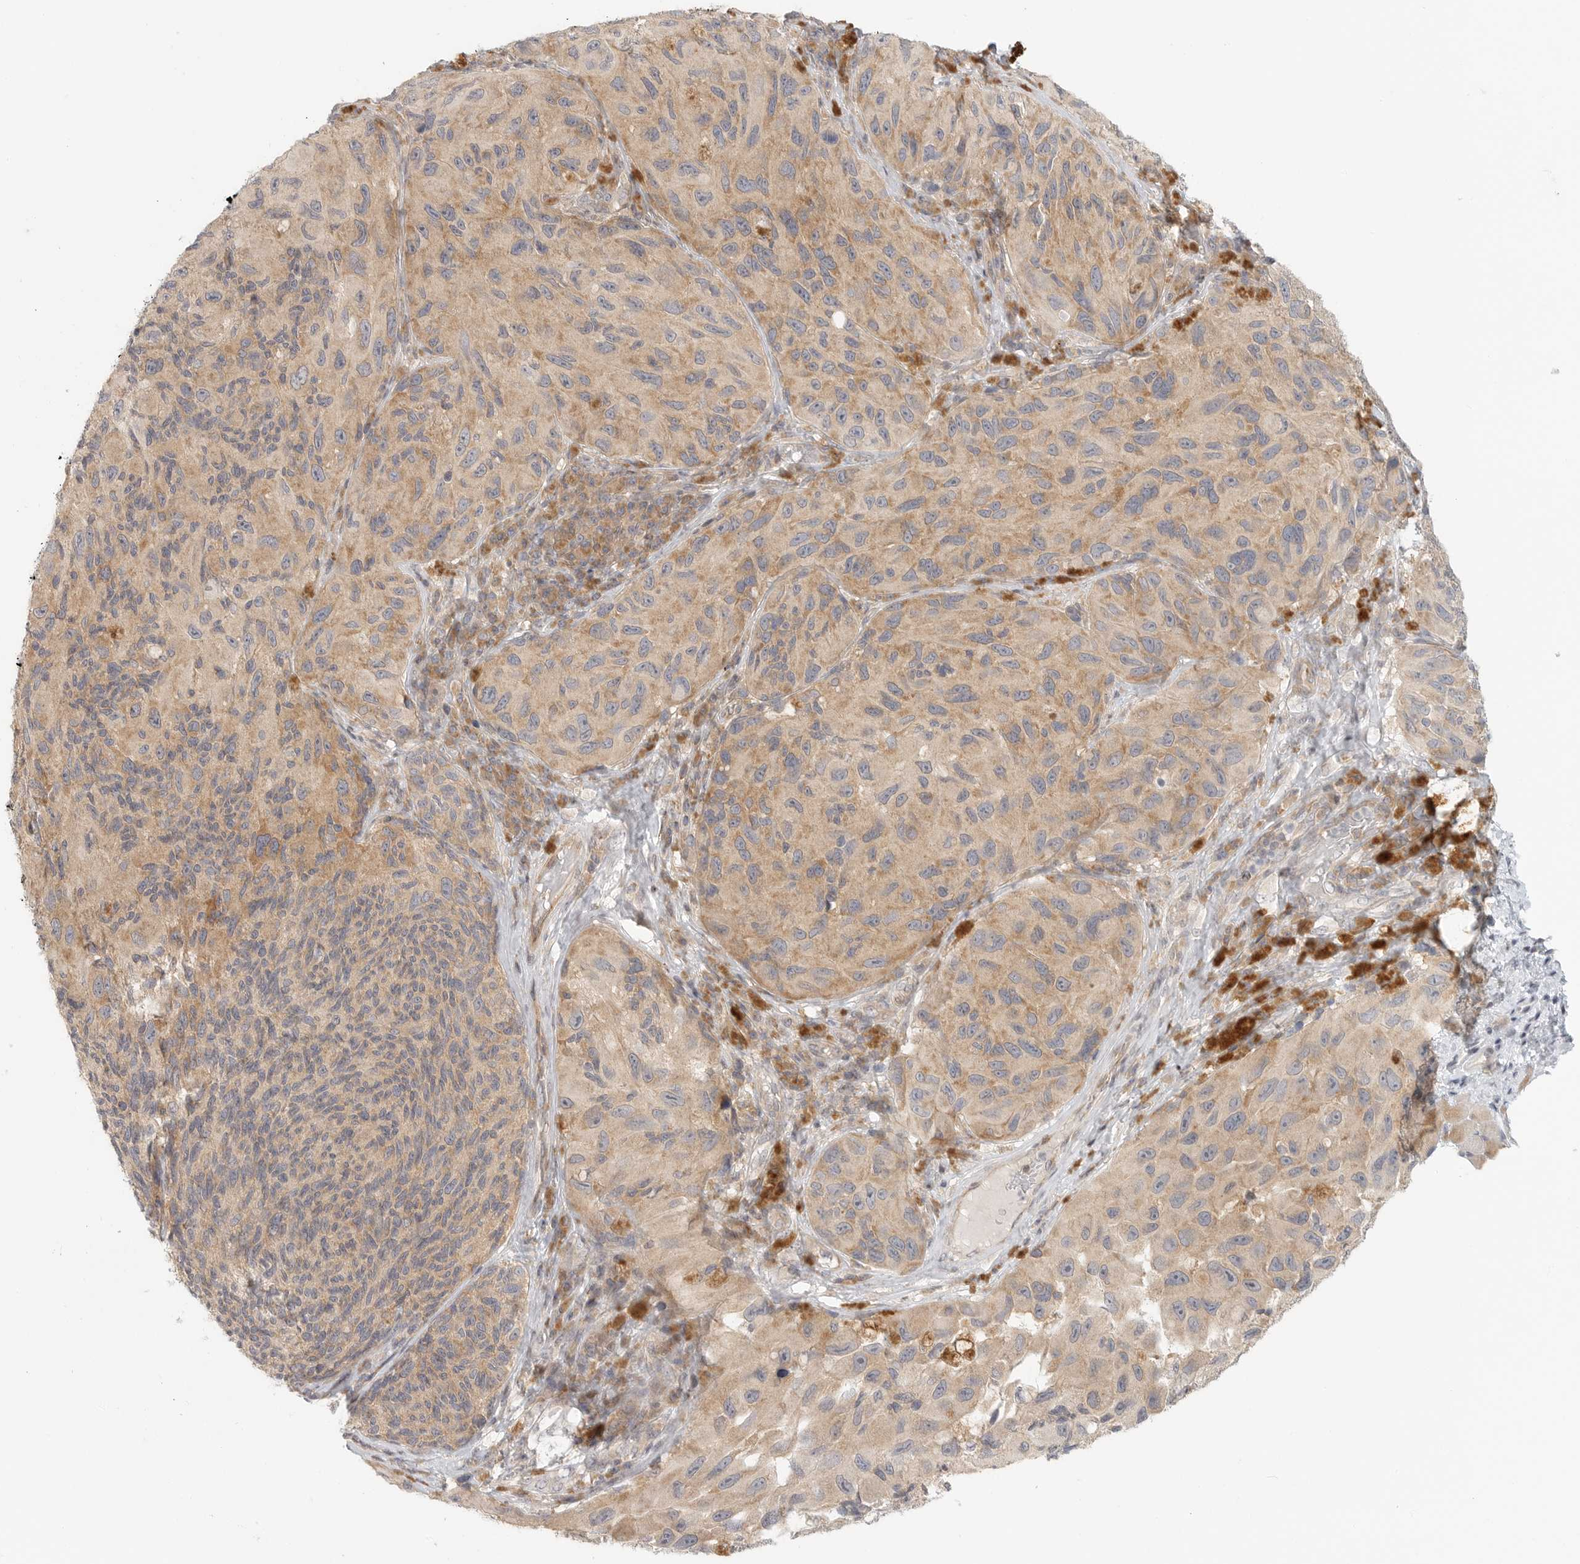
{"staining": {"intensity": "weak", "quantity": ">75%", "location": "cytoplasmic/membranous"}, "tissue": "melanoma", "cell_type": "Tumor cells", "image_type": "cancer", "snomed": [{"axis": "morphology", "description": "Malignant melanoma, NOS"}, {"axis": "topography", "description": "Skin"}], "caption": "Immunohistochemical staining of malignant melanoma shows low levels of weak cytoplasmic/membranous staining in approximately >75% of tumor cells.", "gene": "HDAC6", "patient": {"sex": "female", "age": 73}}